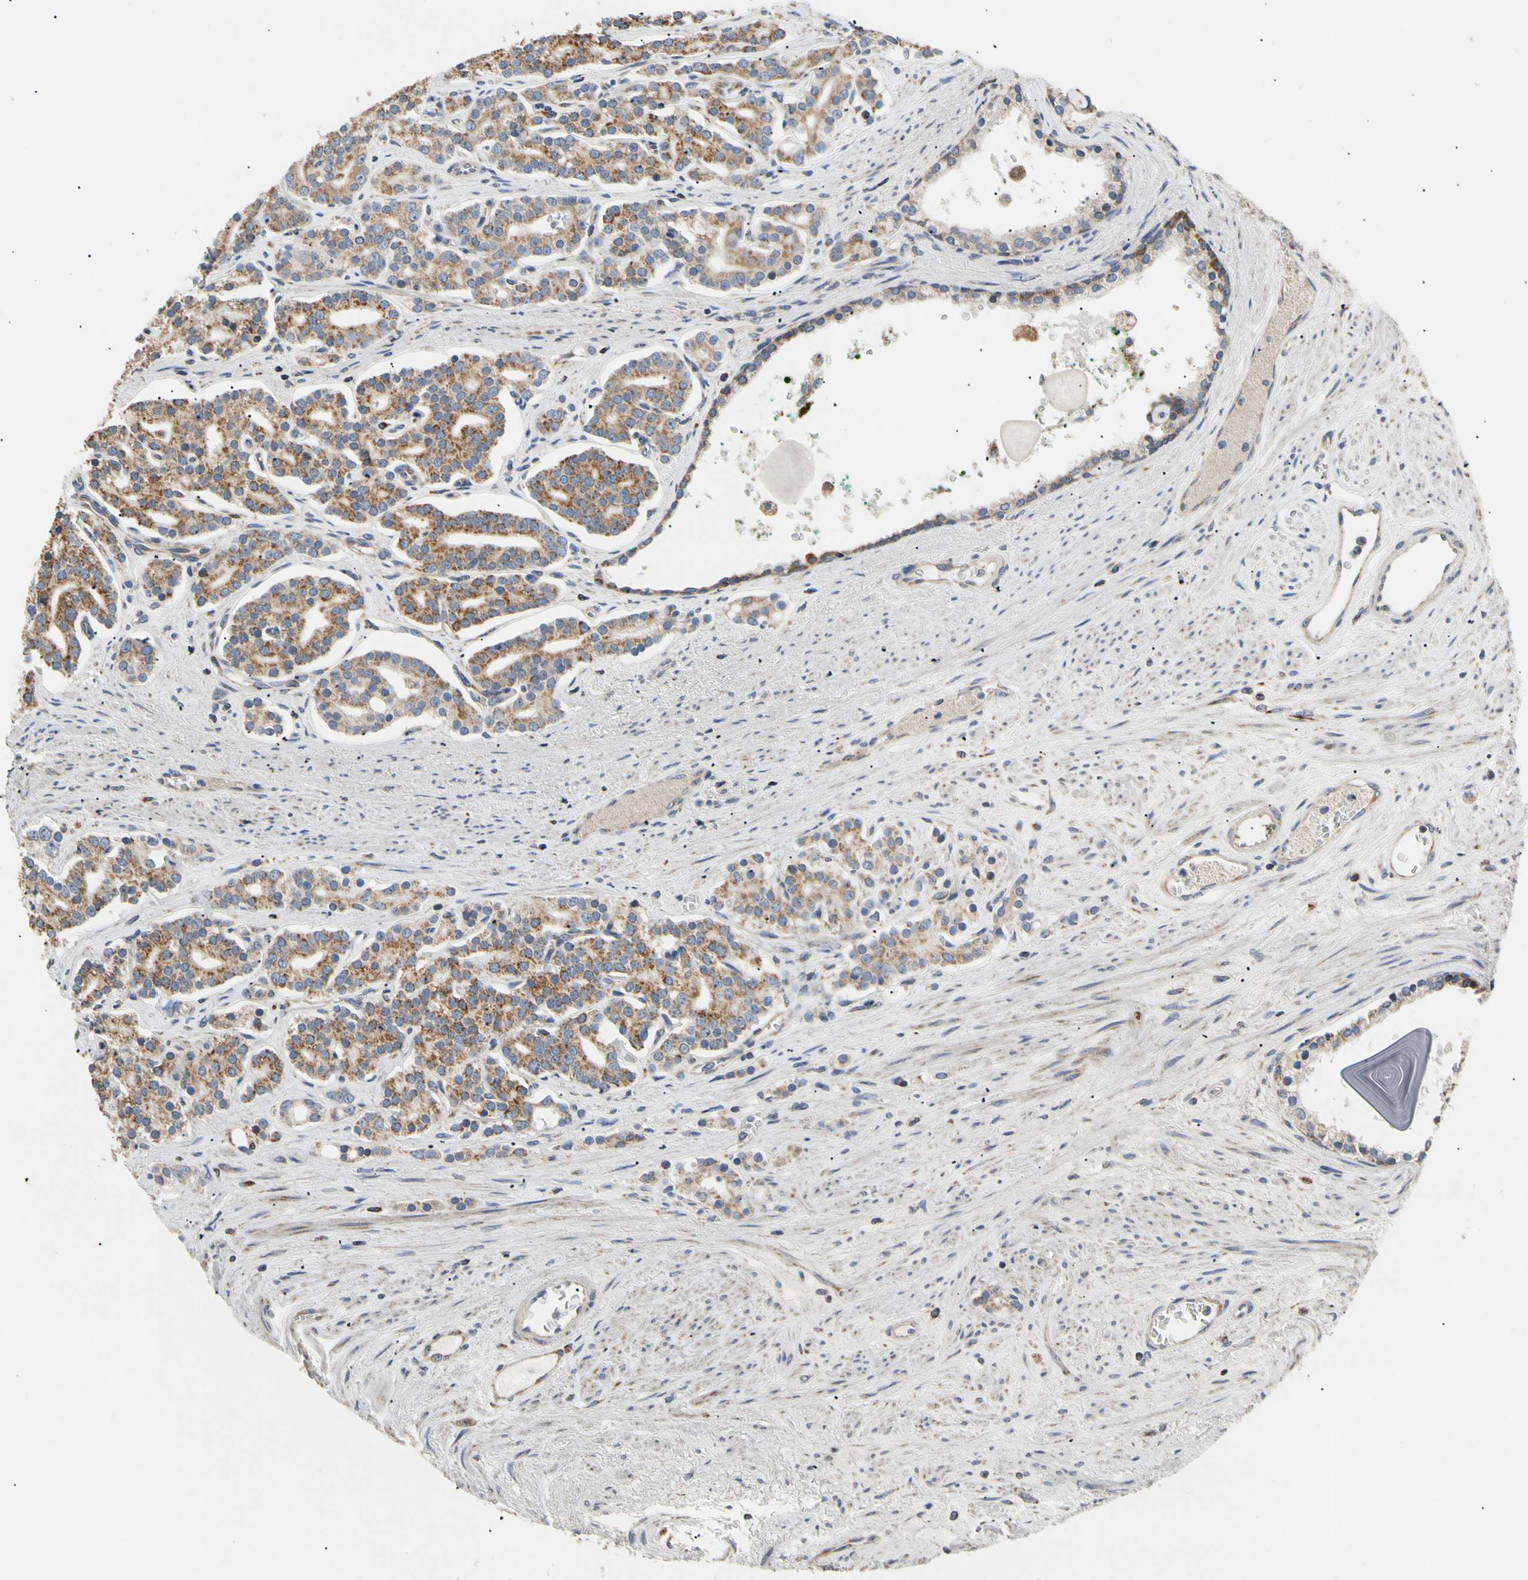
{"staining": {"intensity": "moderate", "quantity": ">75%", "location": "cytoplasmic/membranous"}, "tissue": "prostate cancer", "cell_type": "Tumor cells", "image_type": "cancer", "snomed": [{"axis": "morphology", "description": "Adenocarcinoma, Low grade"}, {"axis": "topography", "description": "Prostate"}], "caption": "Human adenocarcinoma (low-grade) (prostate) stained with a protein marker demonstrates moderate staining in tumor cells.", "gene": "PLGRKT", "patient": {"sex": "male", "age": 63}}